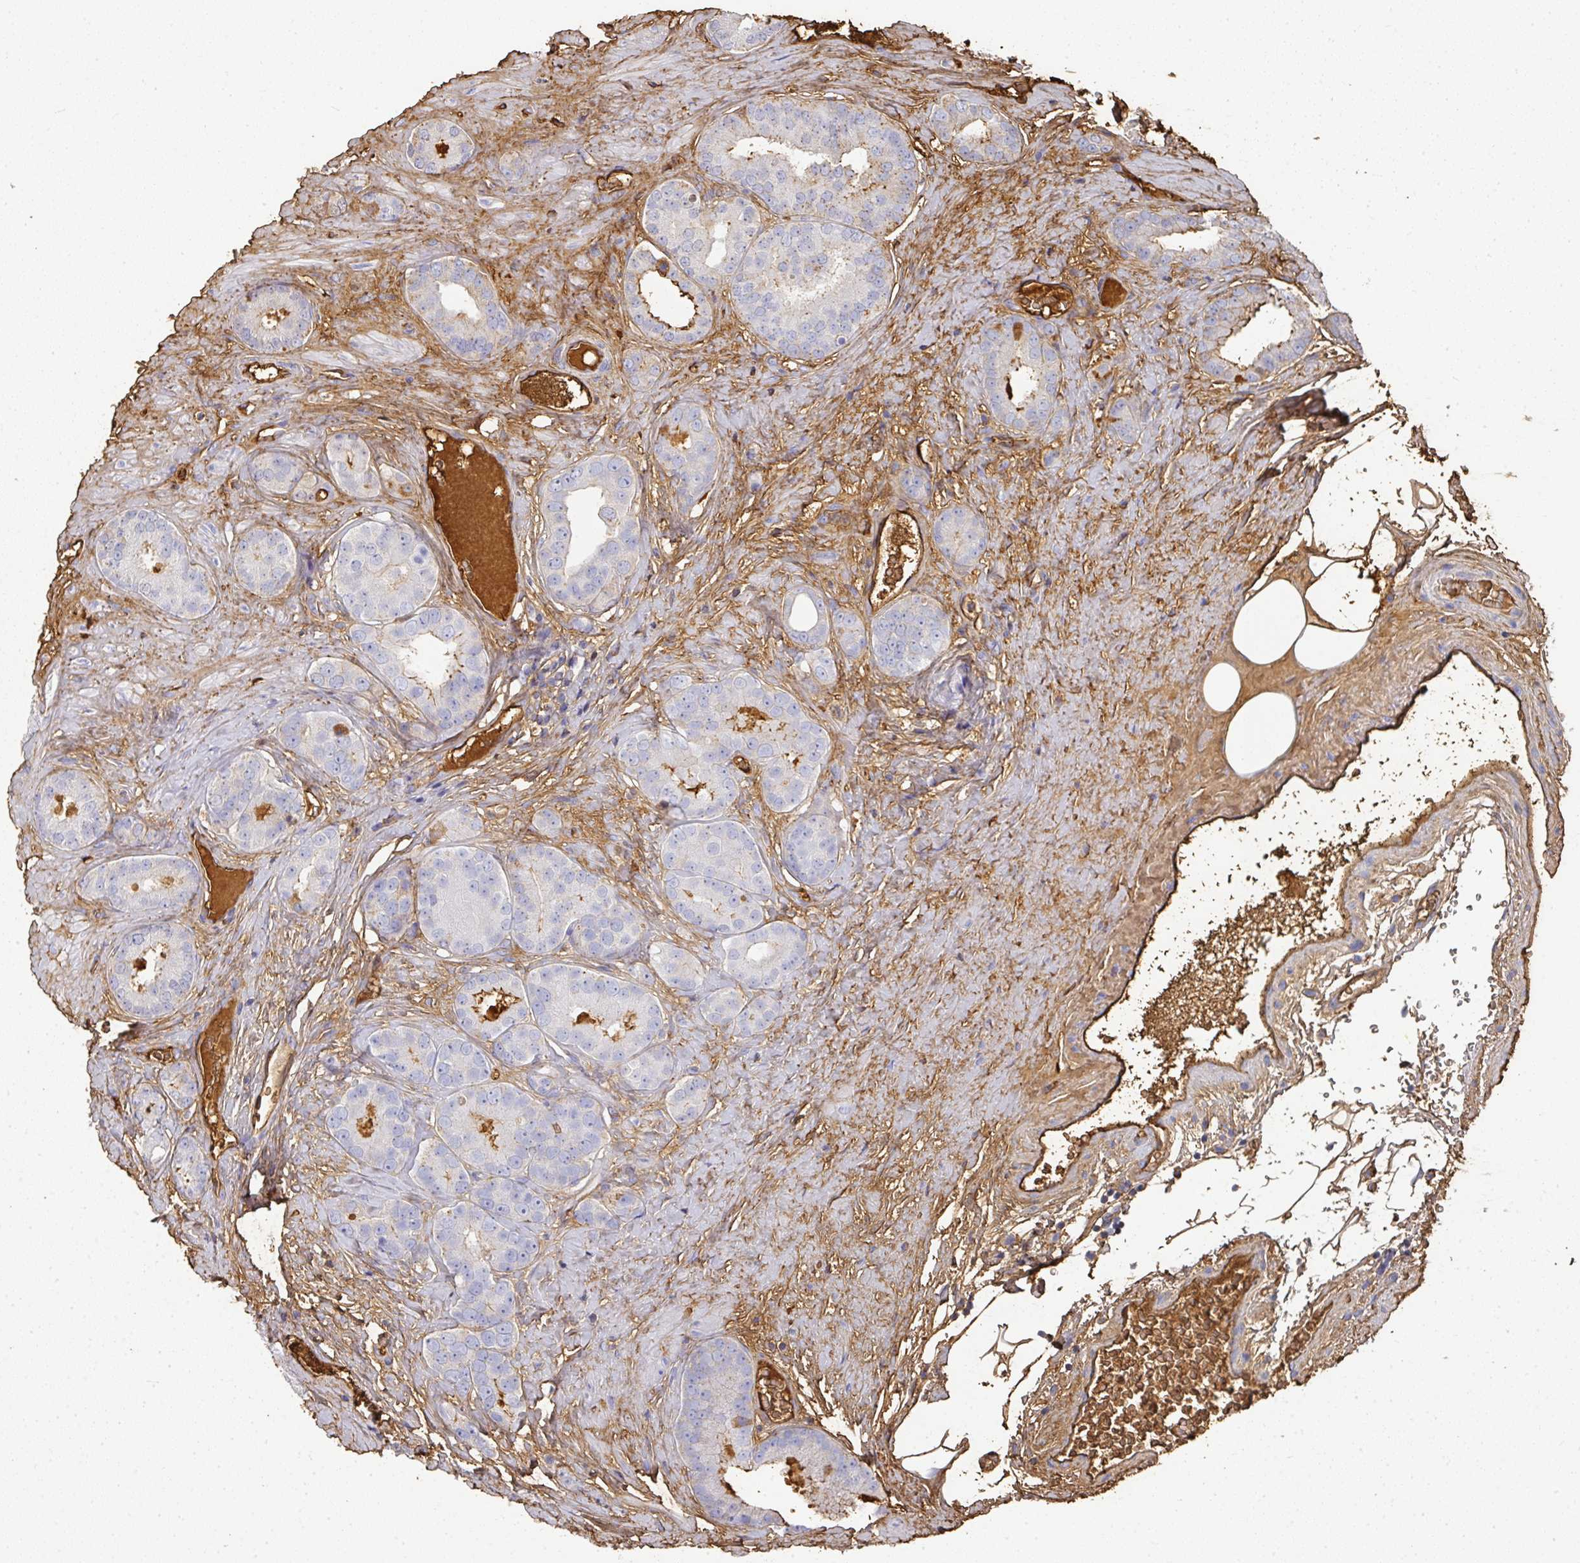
{"staining": {"intensity": "negative", "quantity": "none", "location": "none"}, "tissue": "prostate cancer", "cell_type": "Tumor cells", "image_type": "cancer", "snomed": [{"axis": "morphology", "description": "Adenocarcinoma, High grade"}, {"axis": "topography", "description": "Prostate"}], "caption": "Immunohistochemical staining of prostate cancer (high-grade adenocarcinoma) exhibits no significant expression in tumor cells.", "gene": "ALB", "patient": {"sex": "male", "age": 63}}